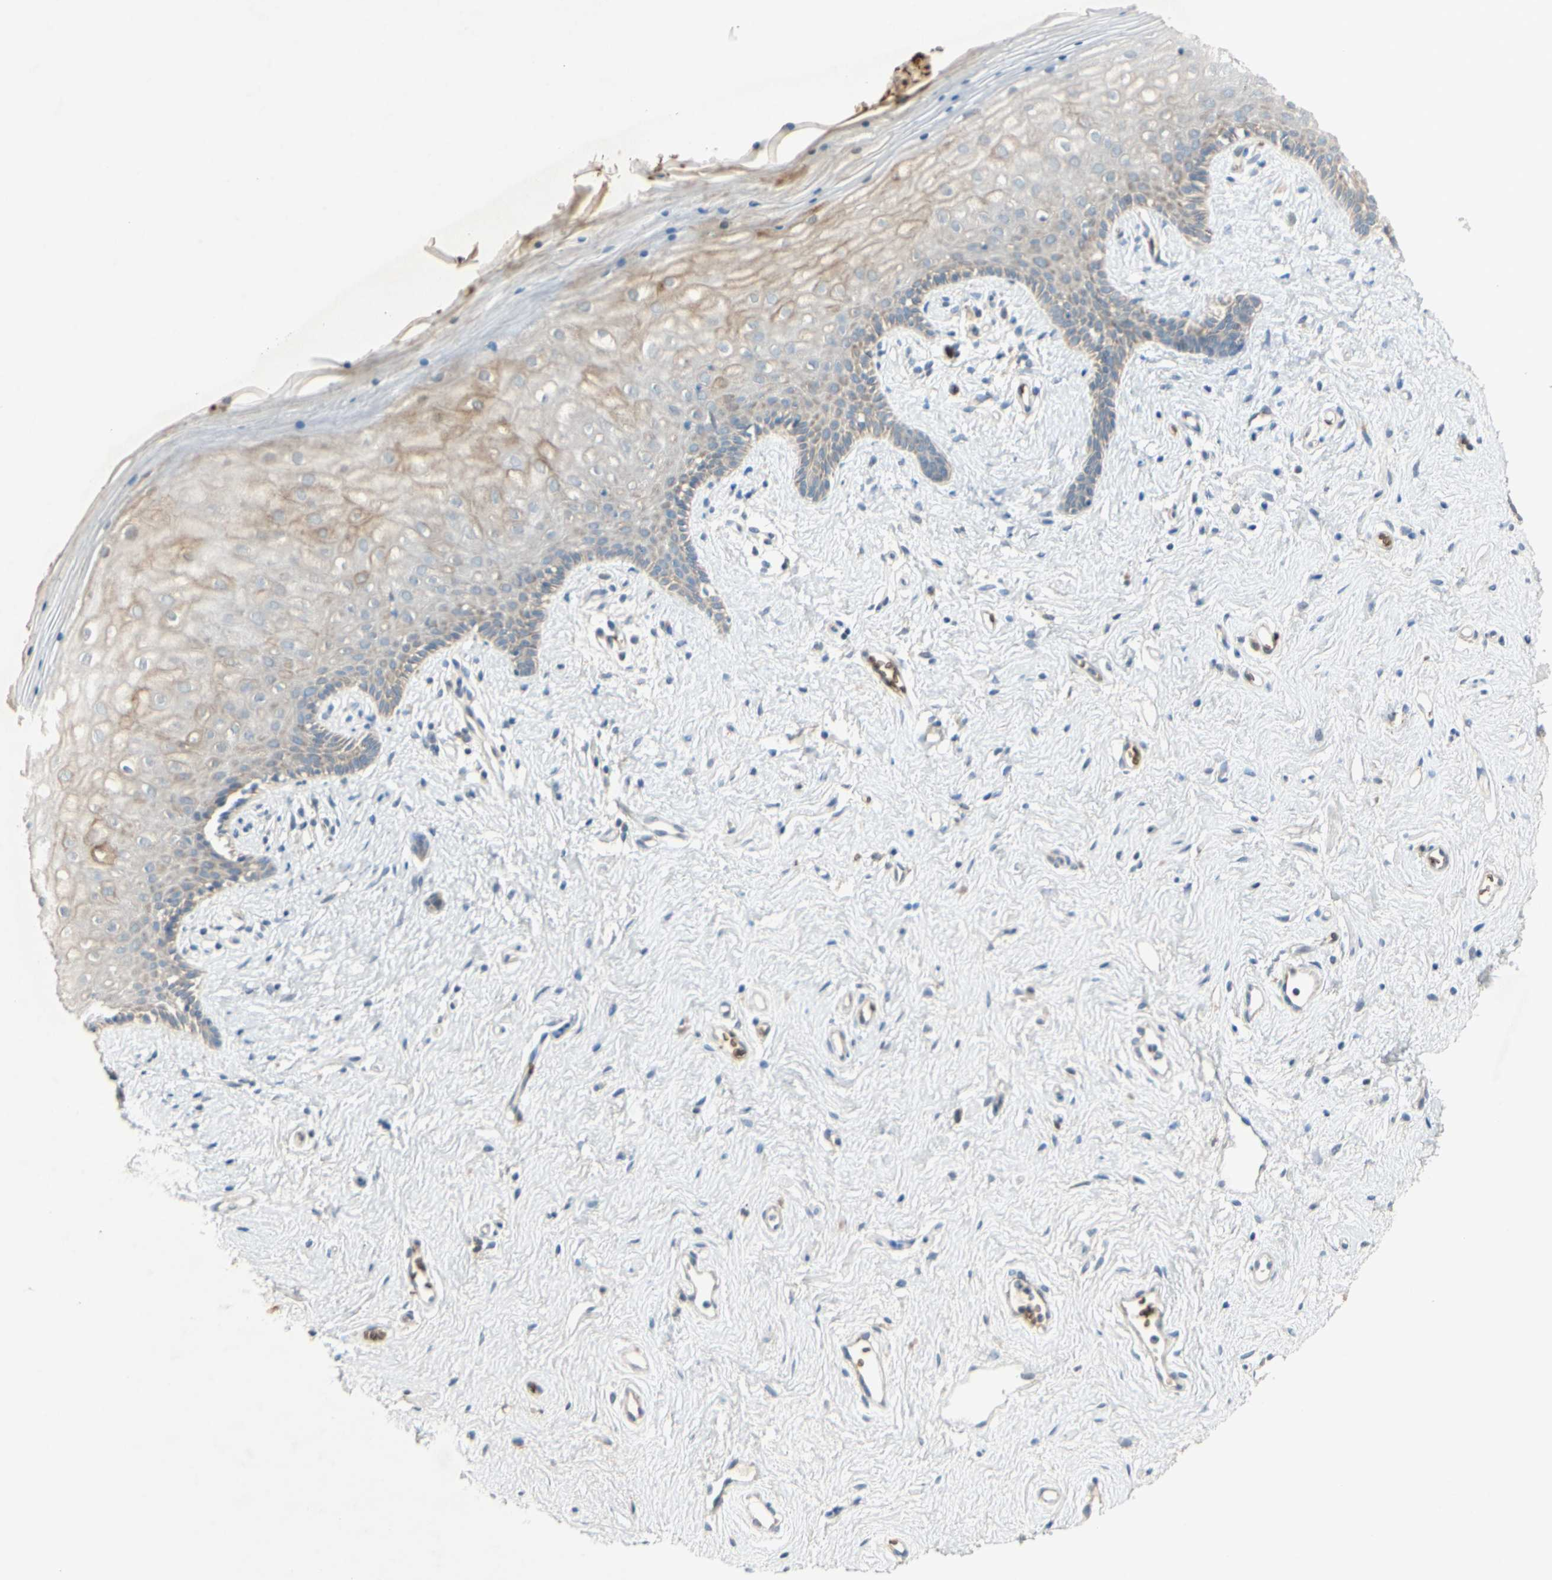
{"staining": {"intensity": "weak", "quantity": "25%-75%", "location": "cytoplasmic/membranous"}, "tissue": "vagina", "cell_type": "Squamous epithelial cells", "image_type": "normal", "snomed": [{"axis": "morphology", "description": "Normal tissue, NOS"}, {"axis": "topography", "description": "Vagina"}], "caption": "IHC staining of normal vagina, which reveals low levels of weak cytoplasmic/membranous positivity in approximately 25%-75% of squamous epithelial cells indicating weak cytoplasmic/membranous protein staining. The staining was performed using DAB (brown) for protein detection and nuclei were counterstained in hematoxylin (blue).", "gene": "GYPC", "patient": {"sex": "female", "age": 44}}